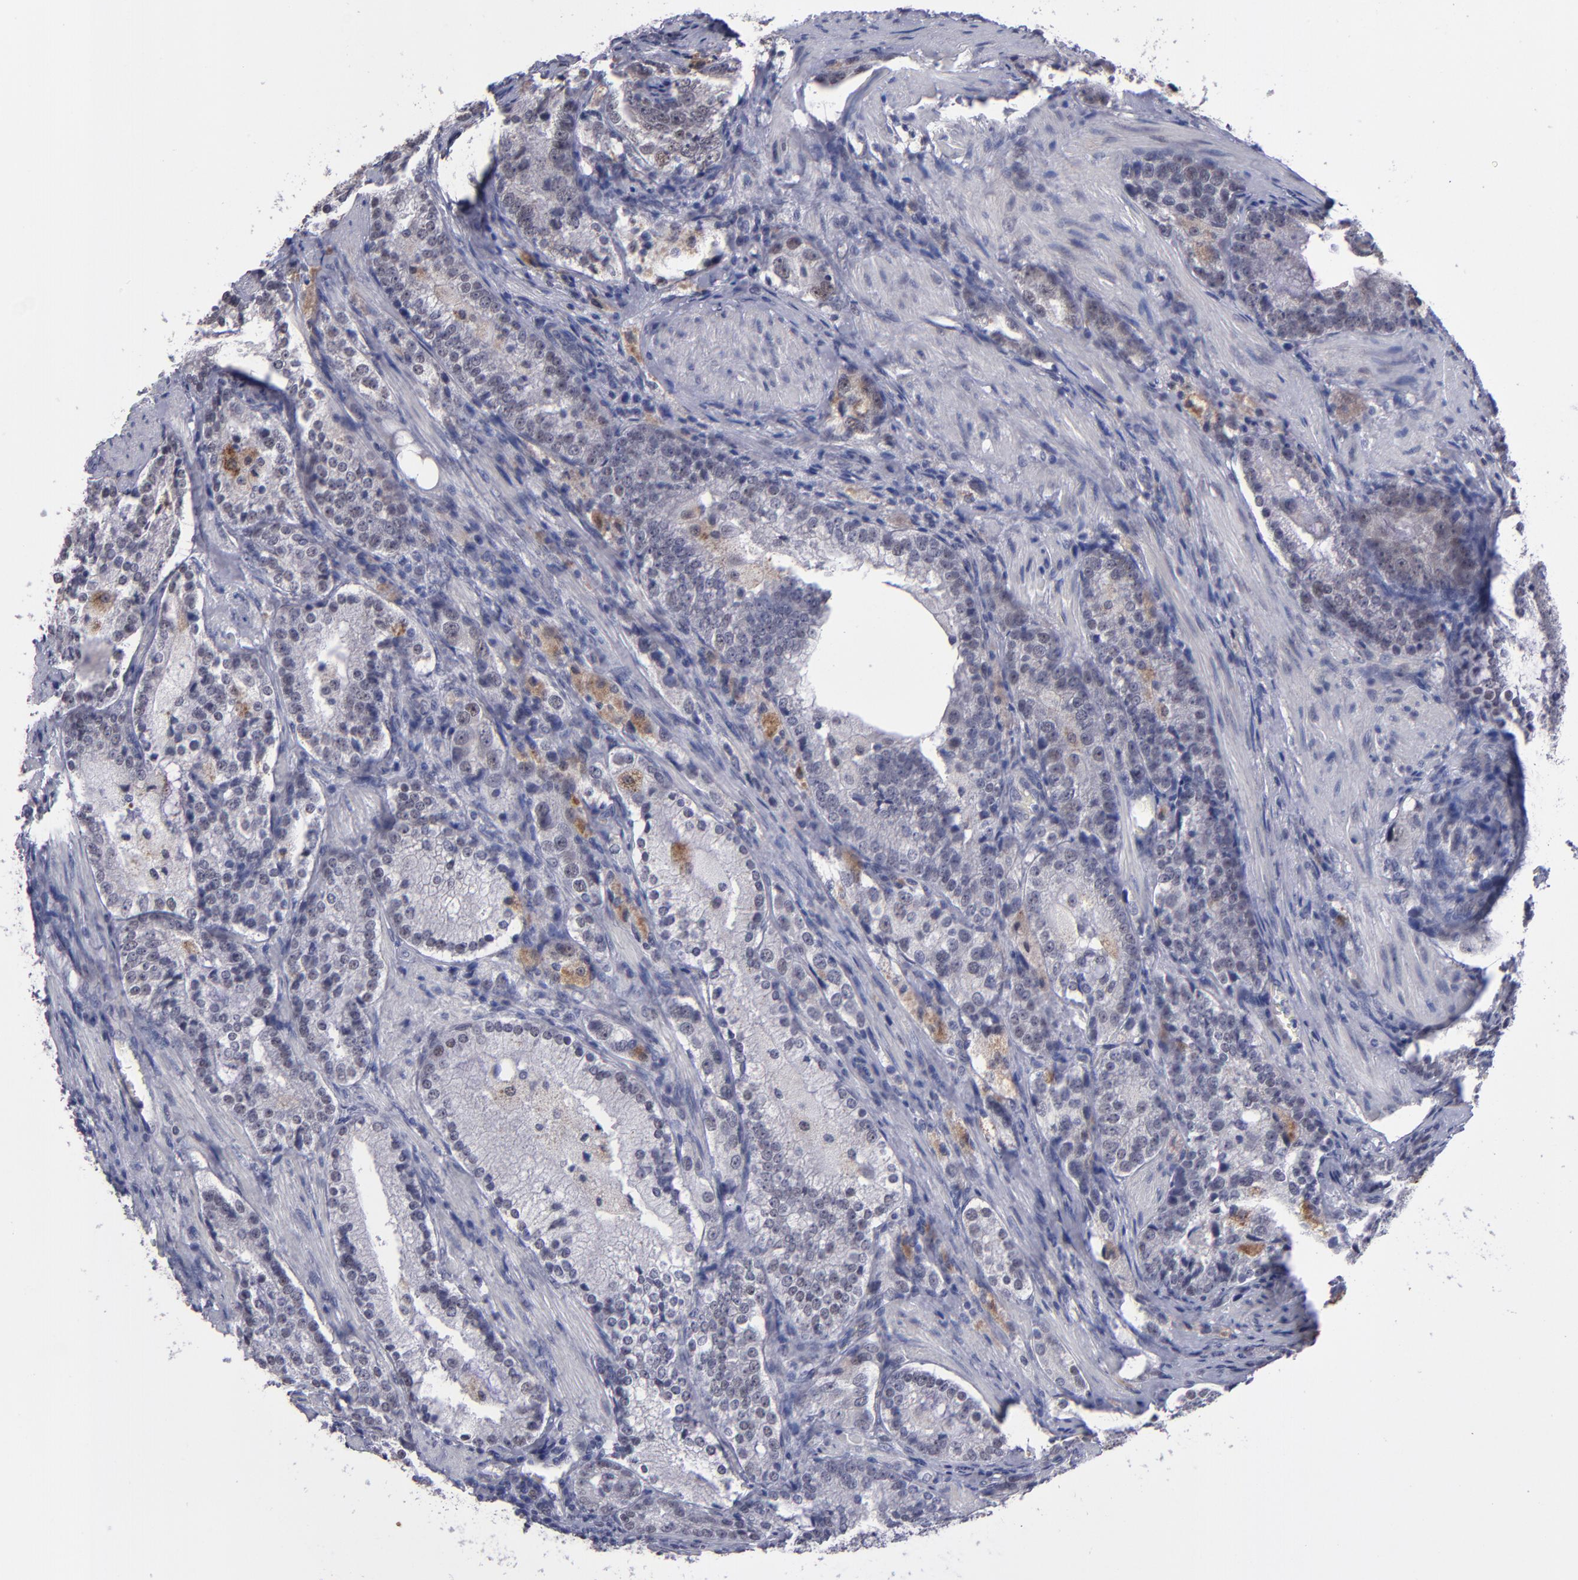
{"staining": {"intensity": "moderate", "quantity": "<25%", "location": "cytoplasmic/membranous"}, "tissue": "prostate cancer", "cell_type": "Tumor cells", "image_type": "cancer", "snomed": [{"axis": "morphology", "description": "Adenocarcinoma, High grade"}, {"axis": "topography", "description": "Prostate"}], "caption": "An immunohistochemistry image of neoplastic tissue is shown. Protein staining in brown labels moderate cytoplasmic/membranous positivity in adenocarcinoma (high-grade) (prostate) within tumor cells.", "gene": "OTUB2", "patient": {"sex": "male", "age": 63}}